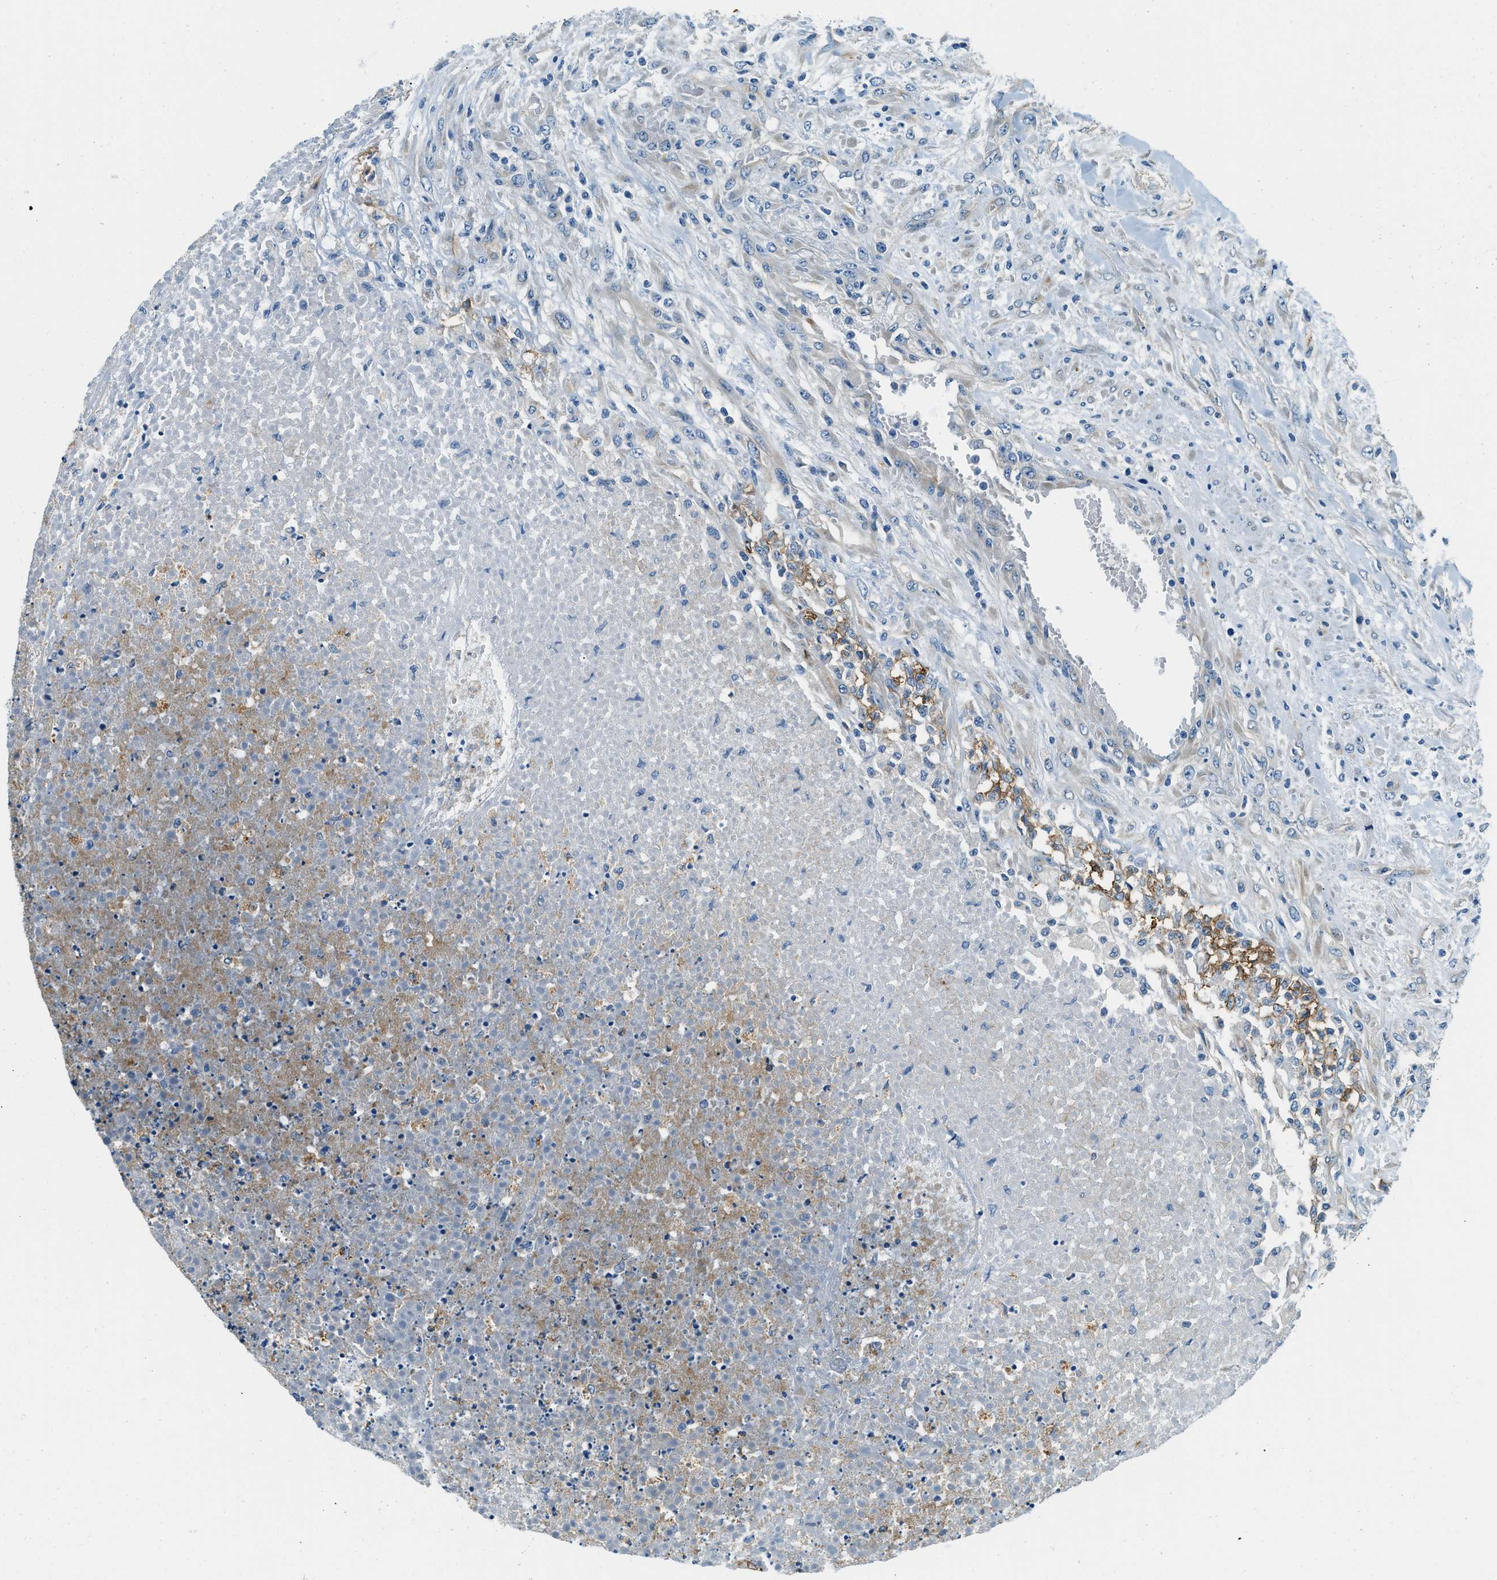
{"staining": {"intensity": "negative", "quantity": "none", "location": "none"}, "tissue": "testis cancer", "cell_type": "Tumor cells", "image_type": "cancer", "snomed": [{"axis": "morphology", "description": "Seminoma, NOS"}, {"axis": "topography", "description": "Testis"}], "caption": "Testis cancer was stained to show a protein in brown. There is no significant positivity in tumor cells. Nuclei are stained in blue.", "gene": "ZNF367", "patient": {"sex": "male", "age": 59}}